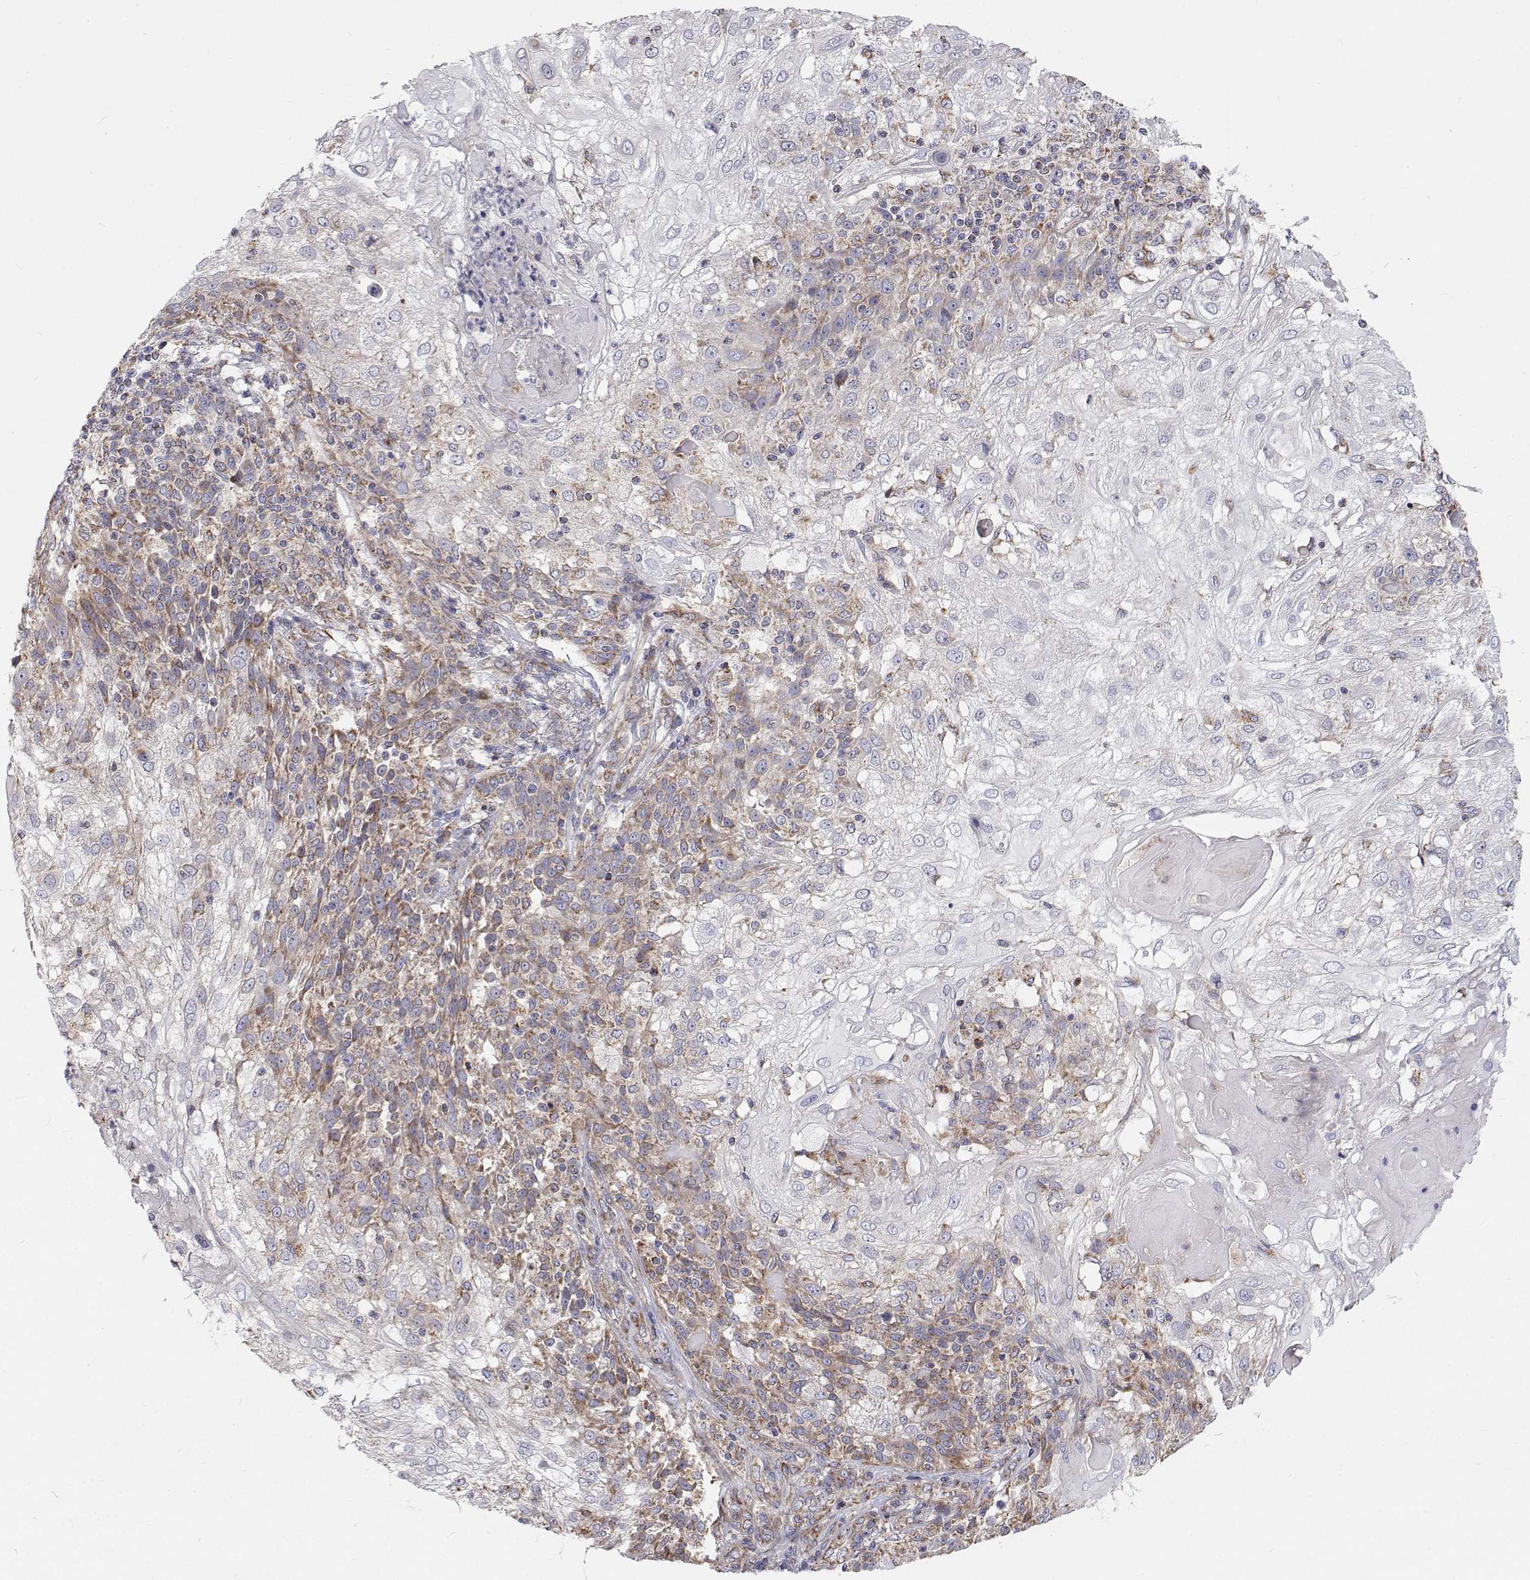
{"staining": {"intensity": "weak", "quantity": "25%-75%", "location": "cytoplasmic/membranous"}, "tissue": "skin cancer", "cell_type": "Tumor cells", "image_type": "cancer", "snomed": [{"axis": "morphology", "description": "Normal tissue, NOS"}, {"axis": "morphology", "description": "Squamous cell carcinoma, NOS"}, {"axis": "topography", "description": "Skin"}], "caption": "Squamous cell carcinoma (skin) was stained to show a protein in brown. There is low levels of weak cytoplasmic/membranous expression in about 25%-75% of tumor cells.", "gene": "SPICE1", "patient": {"sex": "female", "age": 83}}